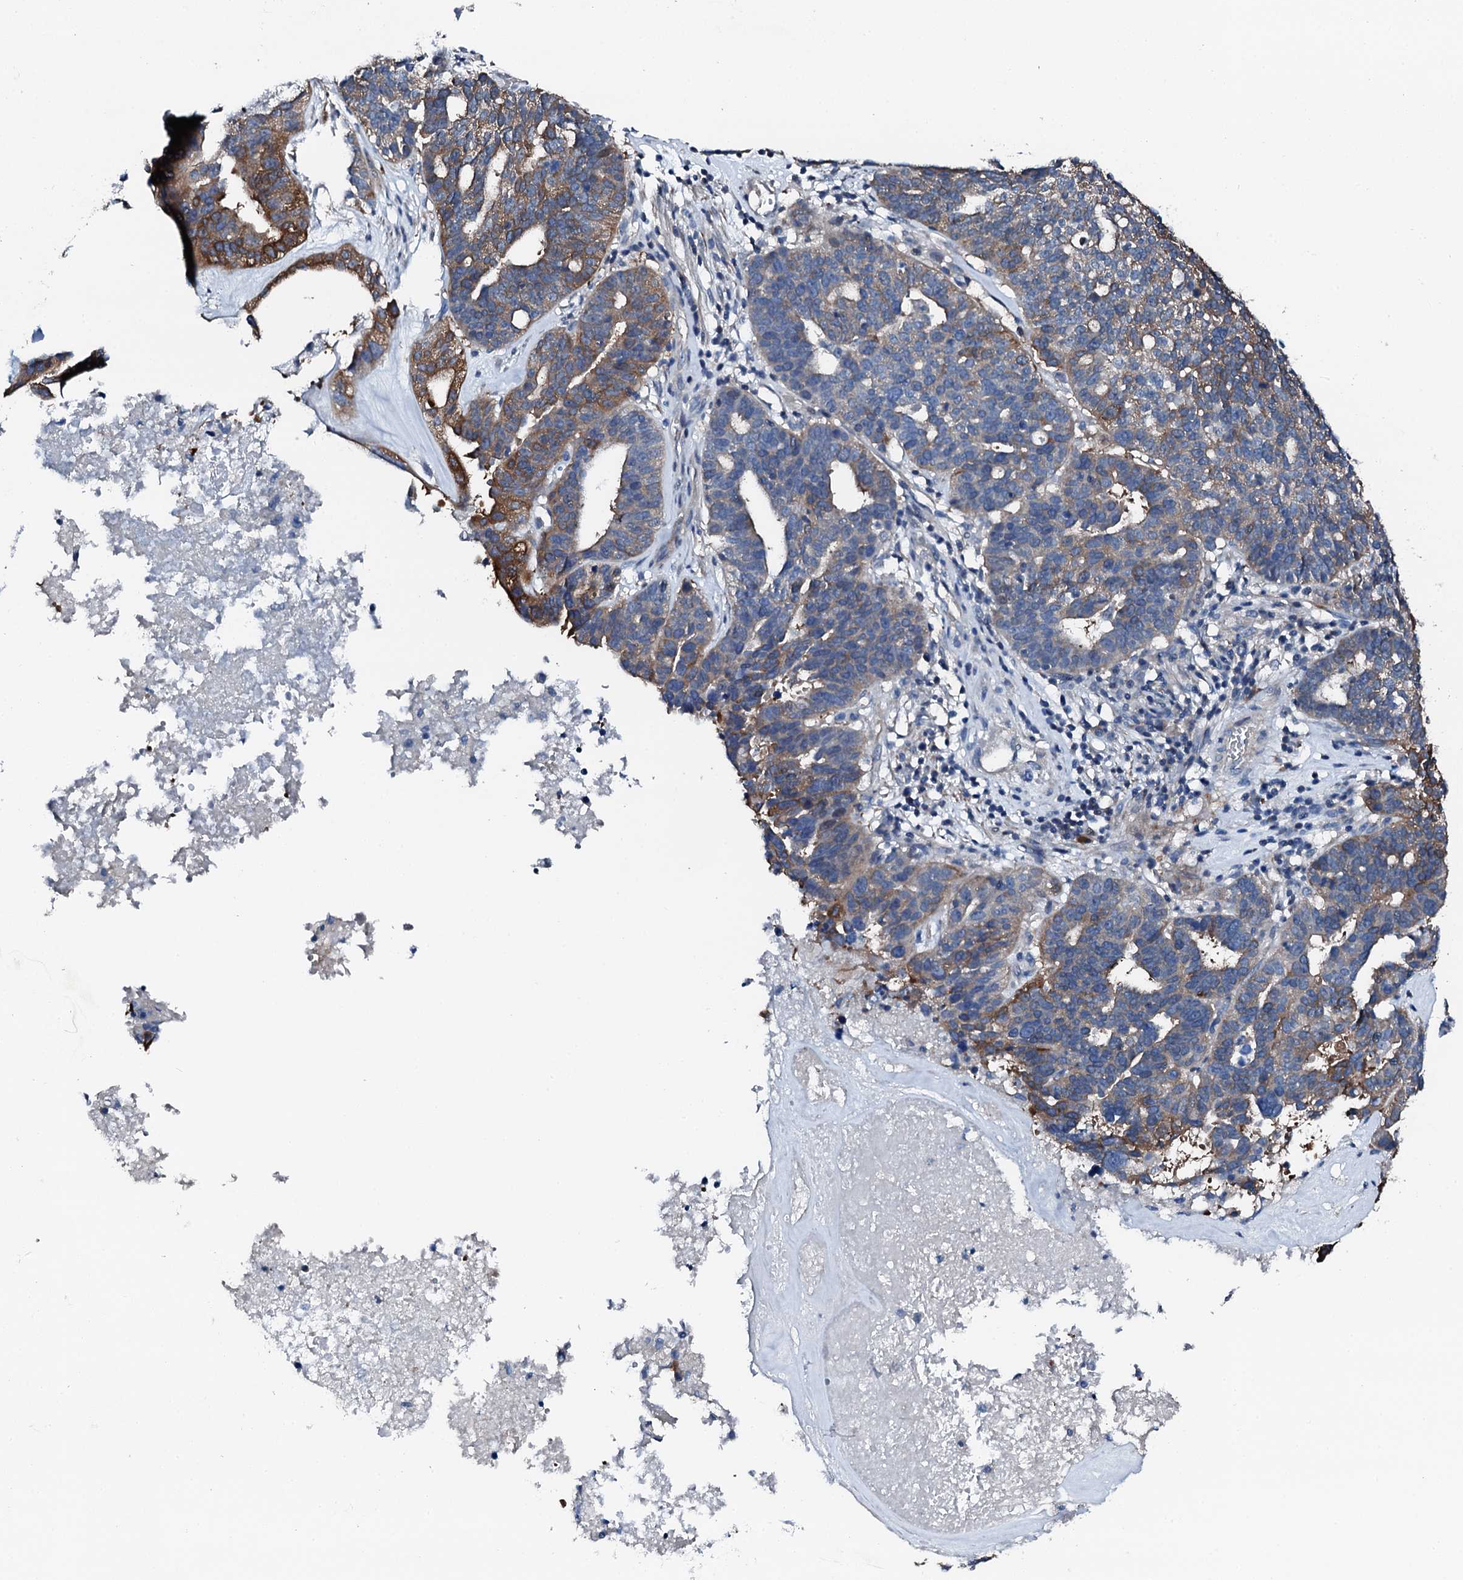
{"staining": {"intensity": "moderate", "quantity": "25%-75%", "location": "cytoplasmic/membranous"}, "tissue": "ovarian cancer", "cell_type": "Tumor cells", "image_type": "cancer", "snomed": [{"axis": "morphology", "description": "Cystadenocarcinoma, serous, NOS"}, {"axis": "topography", "description": "Ovary"}], "caption": "IHC of human ovarian cancer (serous cystadenocarcinoma) shows medium levels of moderate cytoplasmic/membranous expression in about 25%-75% of tumor cells.", "gene": "GFOD2", "patient": {"sex": "female", "age": 59}}